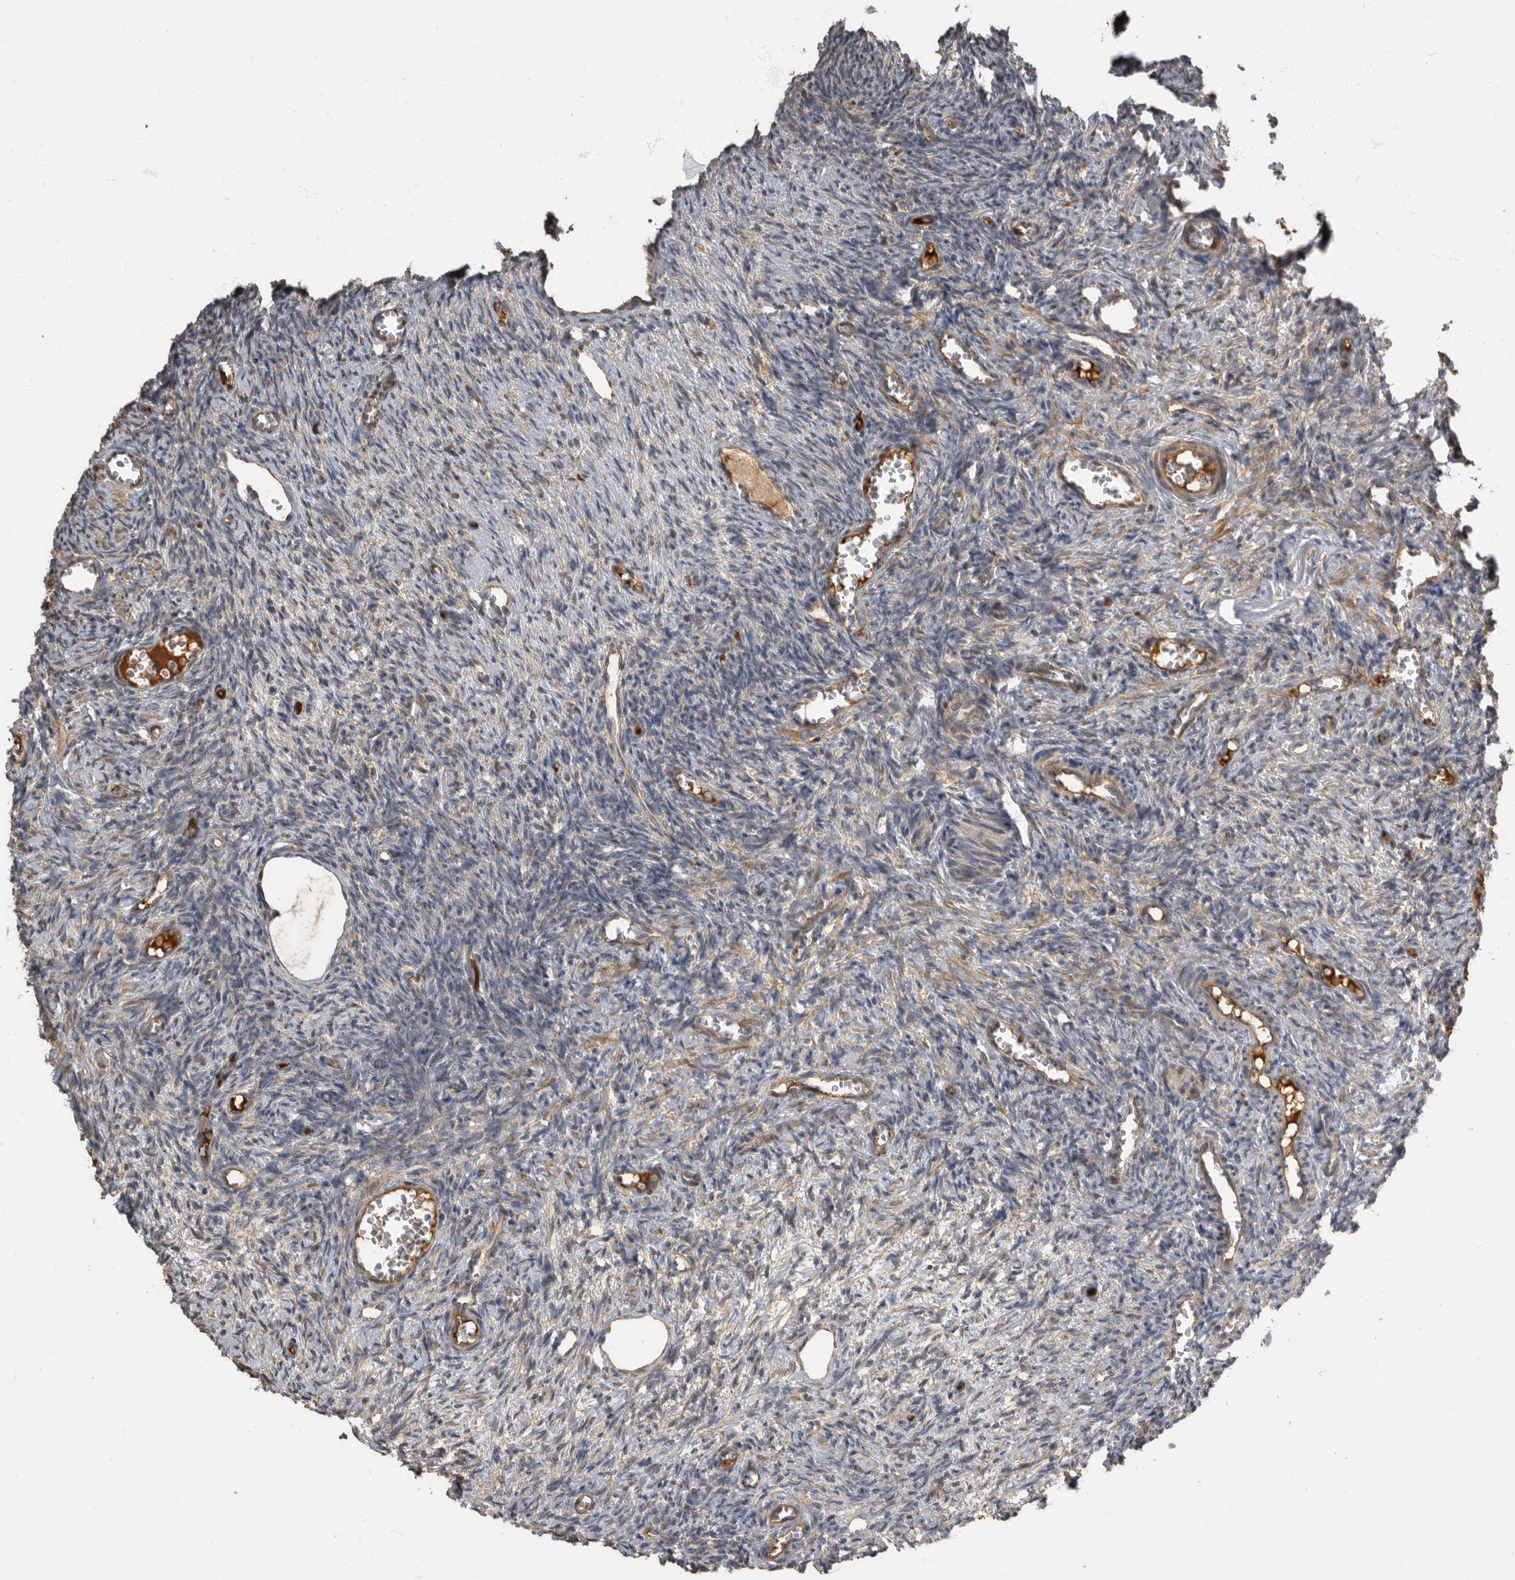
{"staining": {"intensity": "moderate", "quantity": ">75%", "location": "cytoplasmic/membranous"}, "tissue": "ovary", "cell_type": "Follicle cells", "image_type": "normal", "snomed": [{"axis": "morphology", "description": "Normal tissue, NOS"}, {"axis": "topography", "description": "Ovary"}], "caption": "Immunohistochemical staining of benign human ovary displays moderate cytoplasmic/membranous protein staining in approximately >75% of follicle cells. The staining is performed using DAB brown chromogen to label protein expression. The nuclei are counter-stained blue using hematoxylin.", "gene": "DAAM1", "patient": {"sex": "female", "age": 27}}